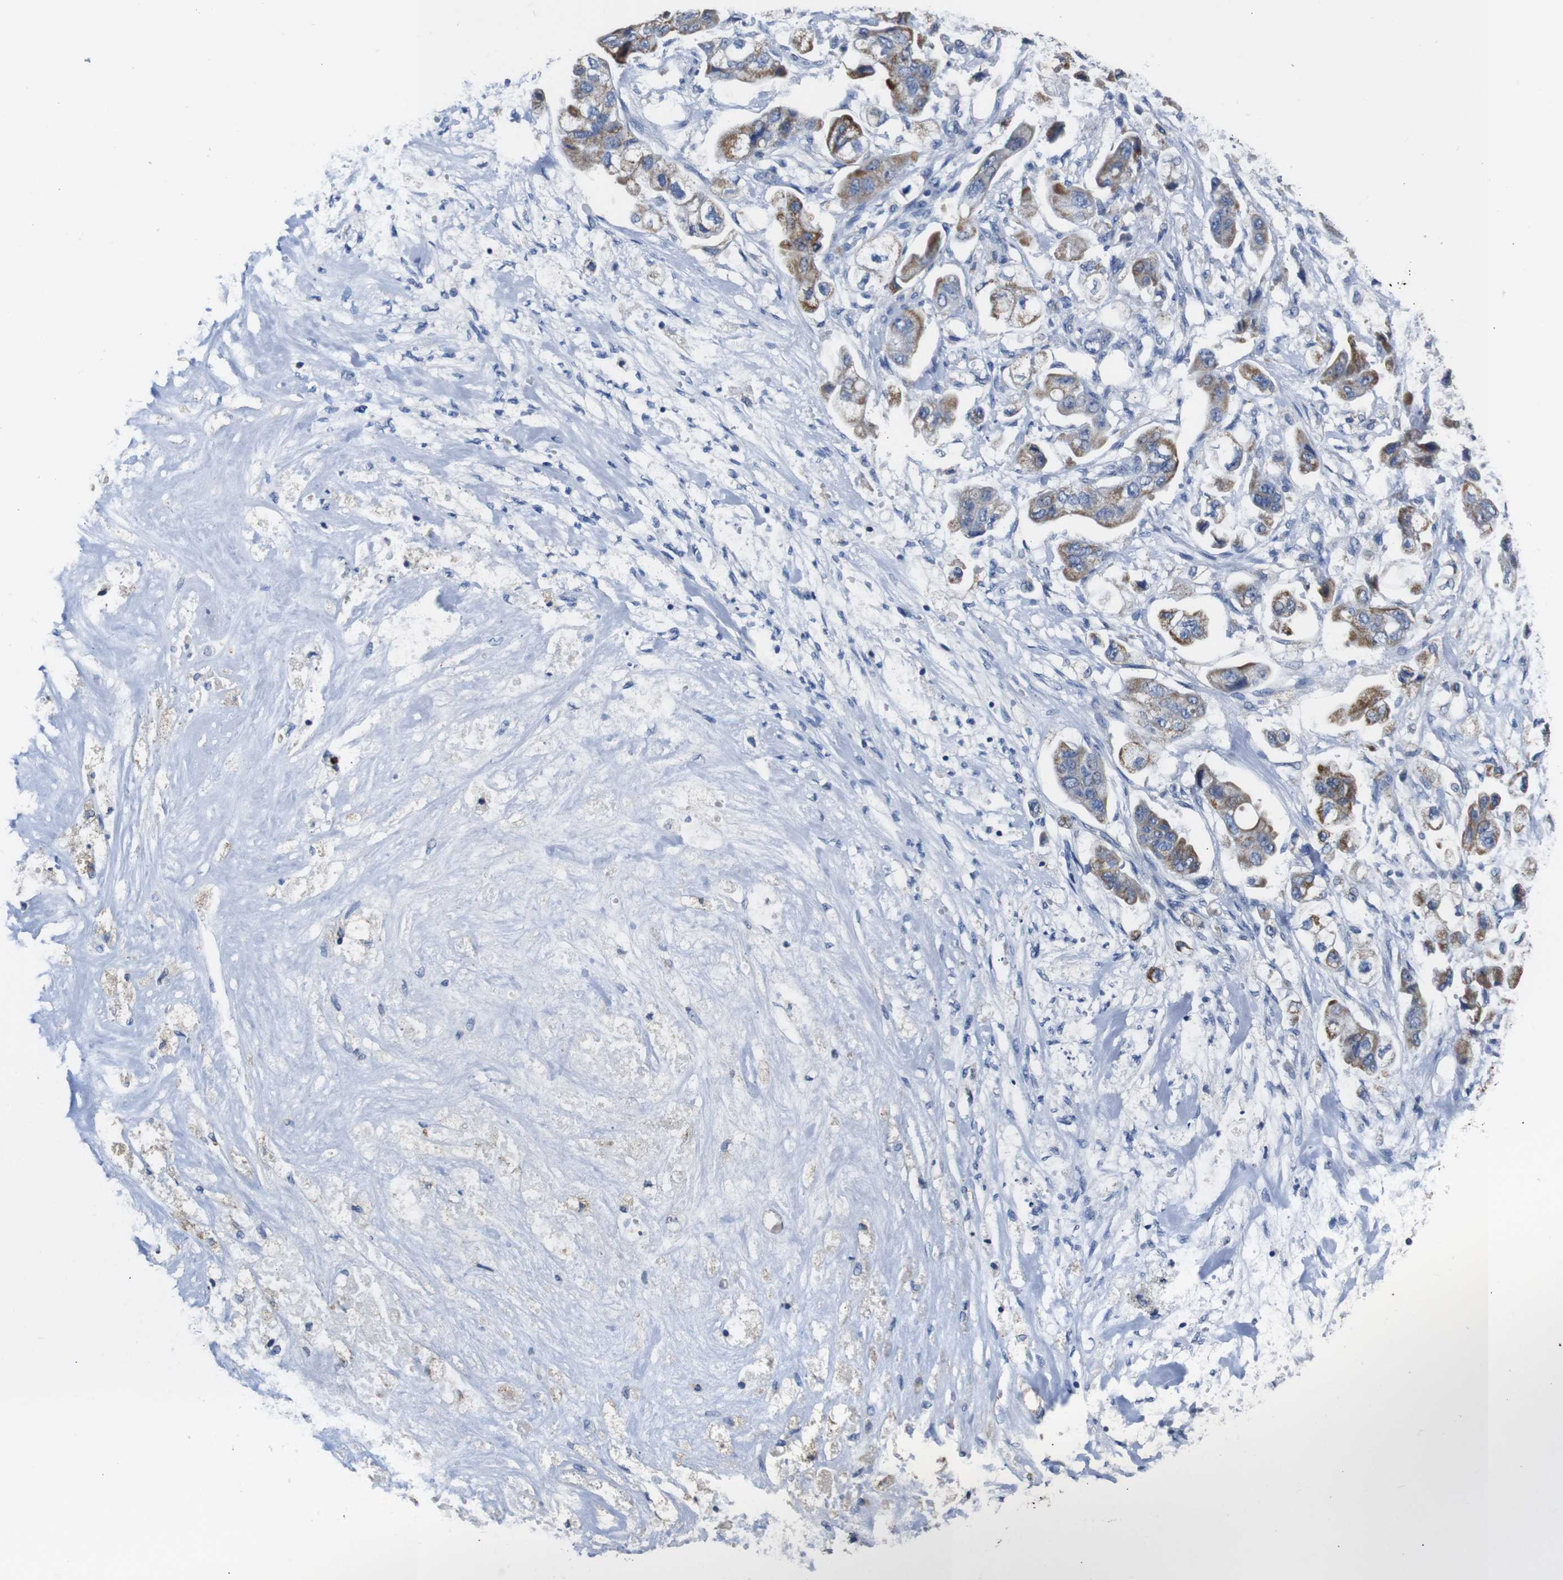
{"staining": {"intensity": "moderate", "quantity": "25%-75%", "location": "cytoplasmic/membranous"}, "tissue": "stomach cancer", "cell_type": "Tumor cells", "image_type": "cancer", "snomed": [{"axis": "morphology", "description": "Adenocarcinoma, NOS"}, {"axis": "topography", "description": "Stomach"}], "caption": "Immunohistochemistry (IHC) (DAB) staining of human stomach cancer reveals moderate cytoplasmic/membranous protein staining in approximately 25%-75% of tumor cells.", "gene": "MAOA", "patient": {"sex": "male", "age": 62}}